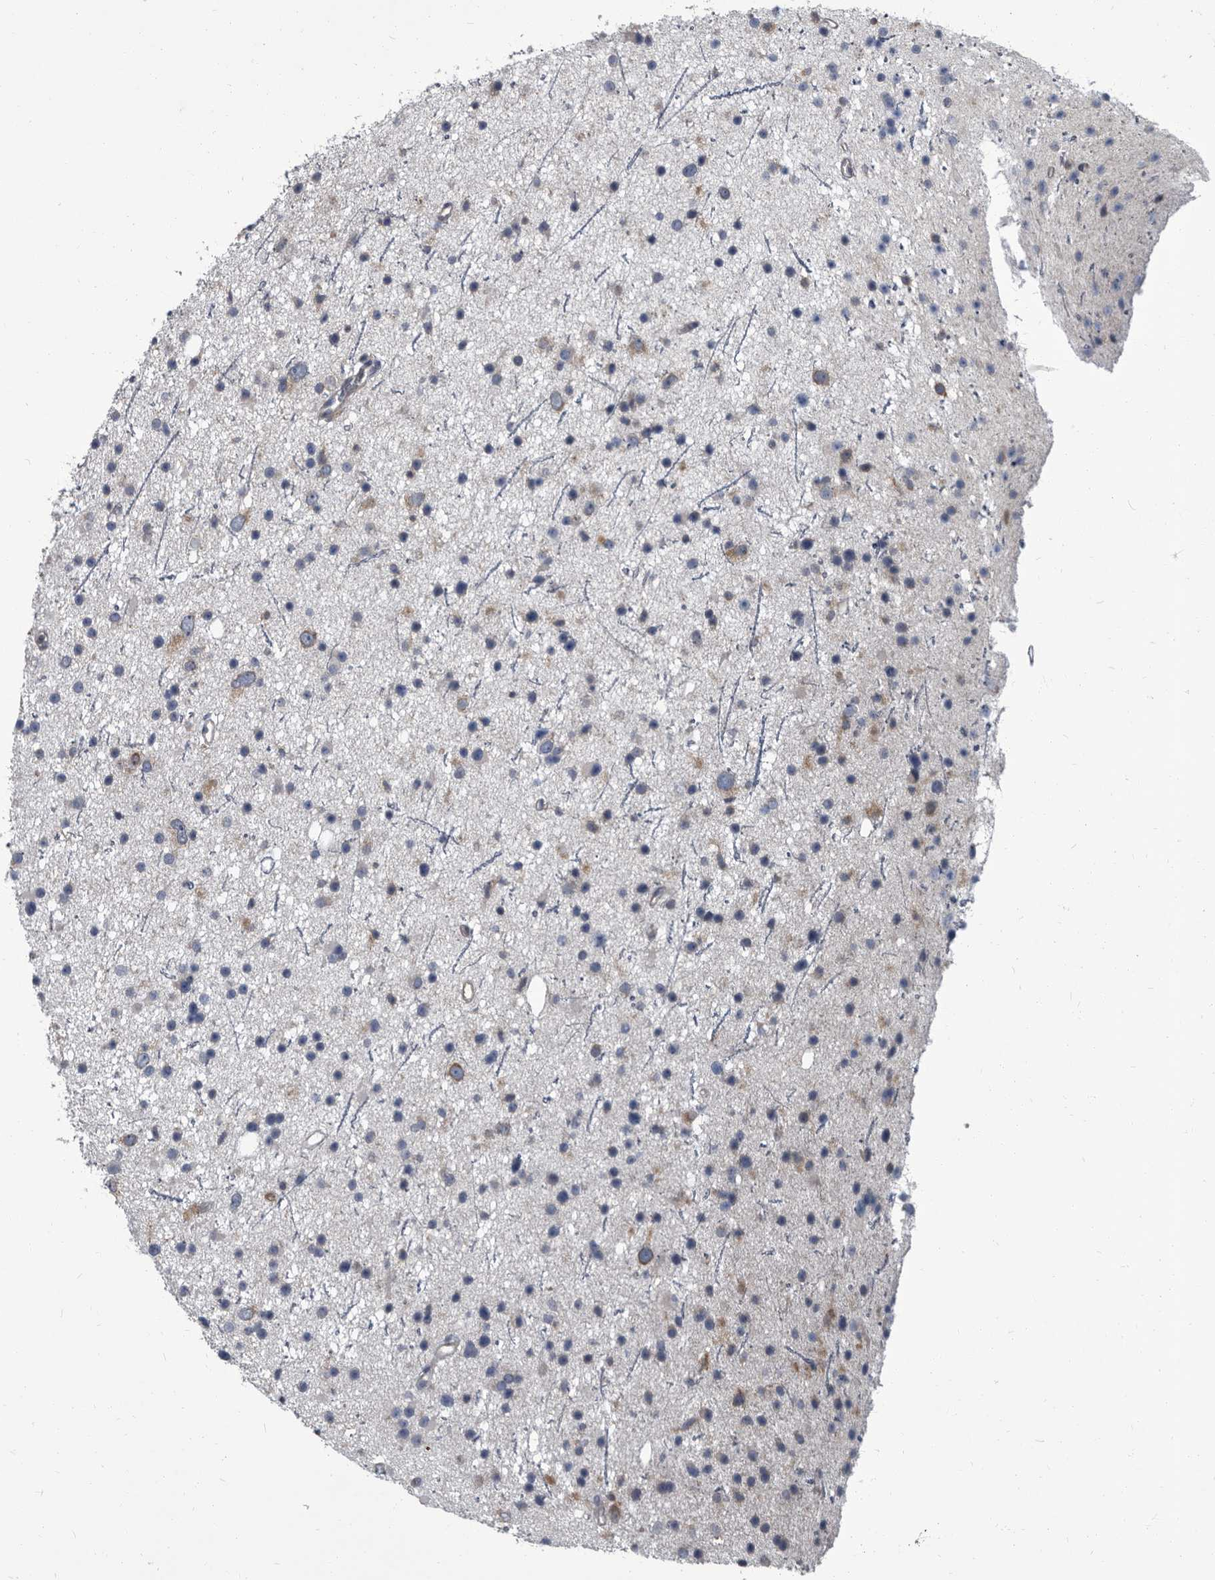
{"staining": {"intensity": "negative", "quantity": "none", "location": "none"}, "tissue": "glioma", "cell_type": "Tumor cells", "image_type": "cancer", "snomed": [{"axis": "morphology", "description": "Glioma, malignant, Low grade"}, {"axis": "topography", "description": "Cerebral cortex"}], "caption": "IHC photomicrograph of human malignant glioma (low-grade) stained for a protein (brown), which reveals no positivity in tumor cells.", "gene": "CDV3", "patient": {"sex": "female", "age": 39}}